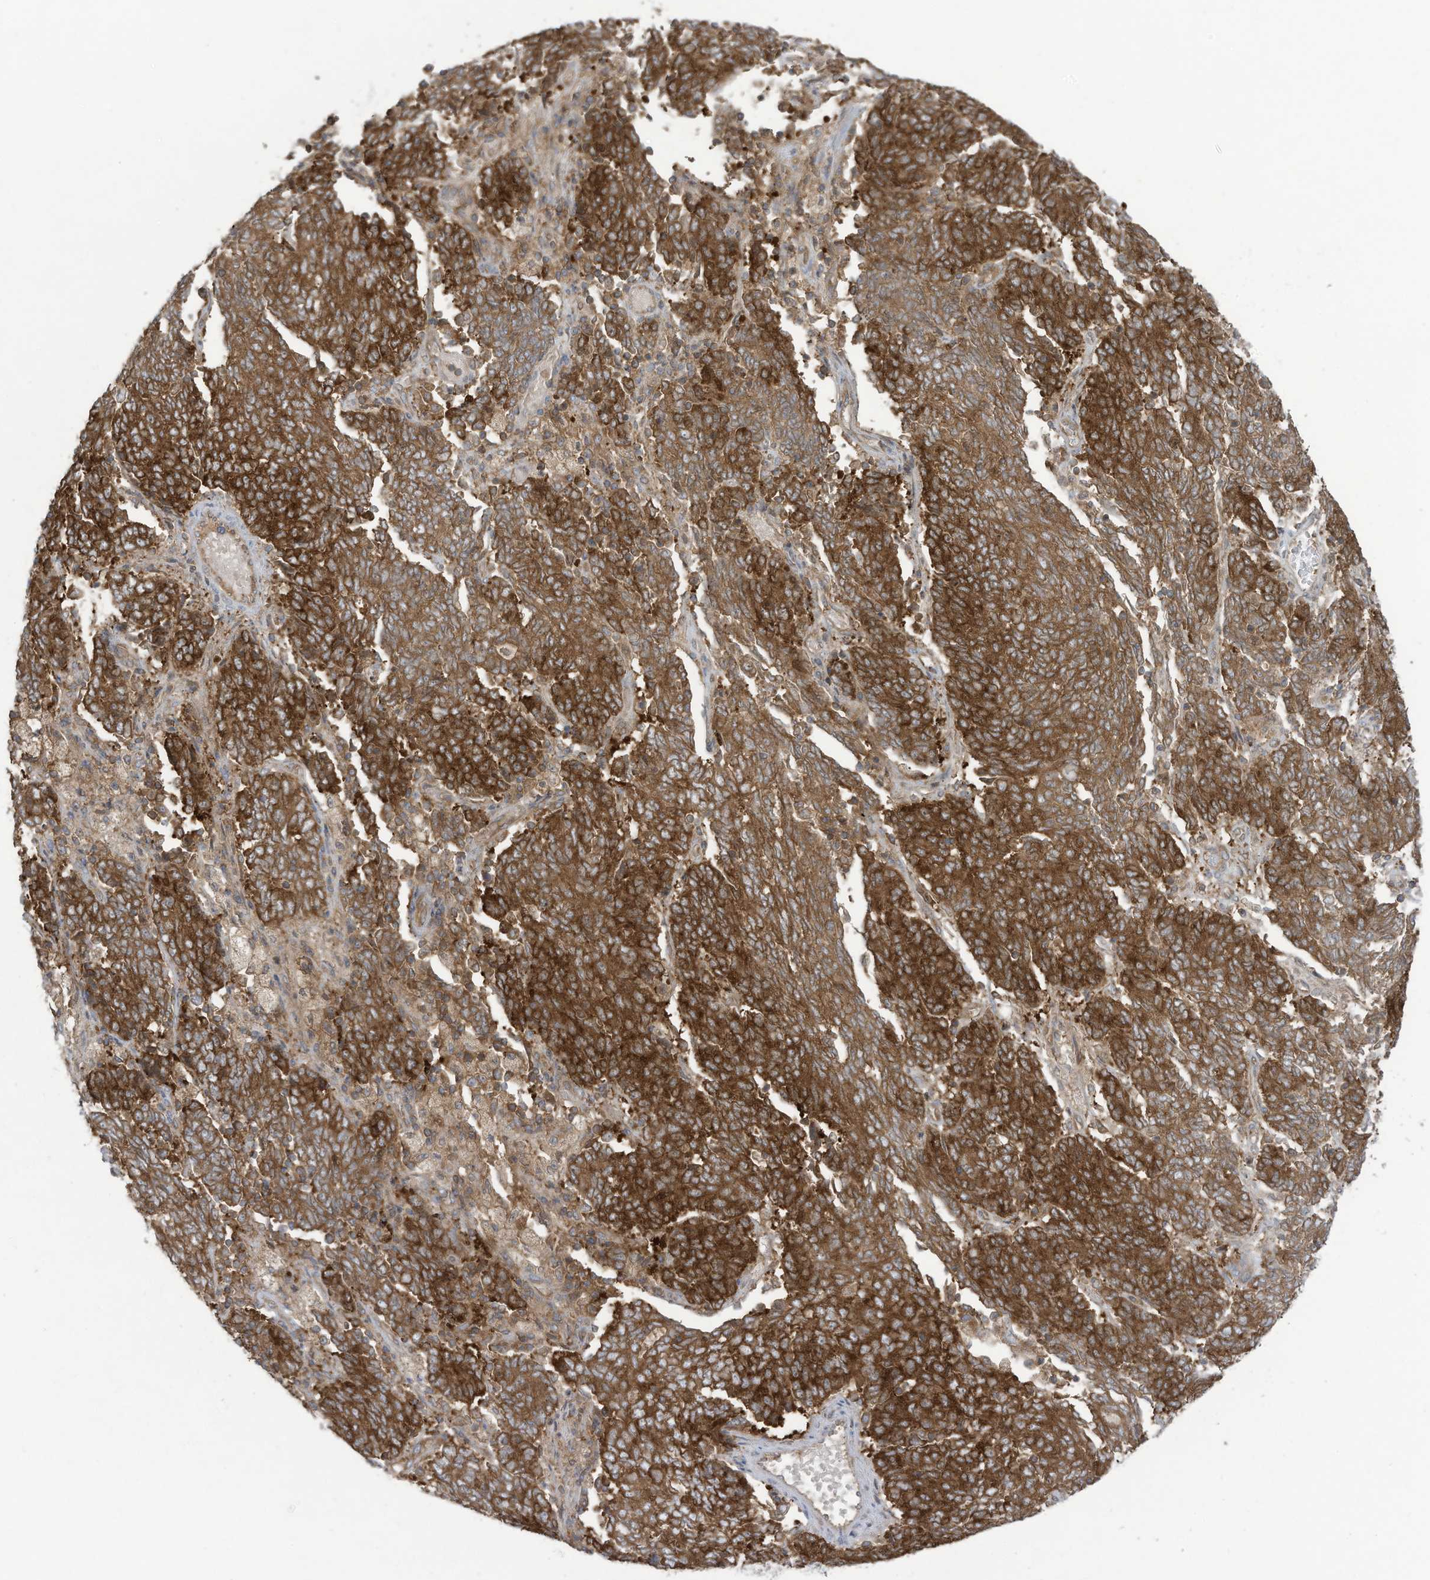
{"staining": {"intensity": "strong", "quantity": "25%-75%", "location": "cytoplasmic/membranous"}, "tissue": "endometrial cancer", "cell_type": "Tumor cells", "image_type": "cancer", "snomed": [{"axis": "morphology", "description": "Adenocarcinoma, NOS"}, {"axis": "topography", "description": "Endometrium"}], "caption": "Protein expression analysis of adenocarcinoma (endometrial) displays strong cytoplasmic/membranous staining in approximately 25%-75% of tumor cells. (brown staining indicates protein expression, while blue staining denotes nuclei).", "gene": "OLA1", "patient": {"sex": "female", "age": 80}}